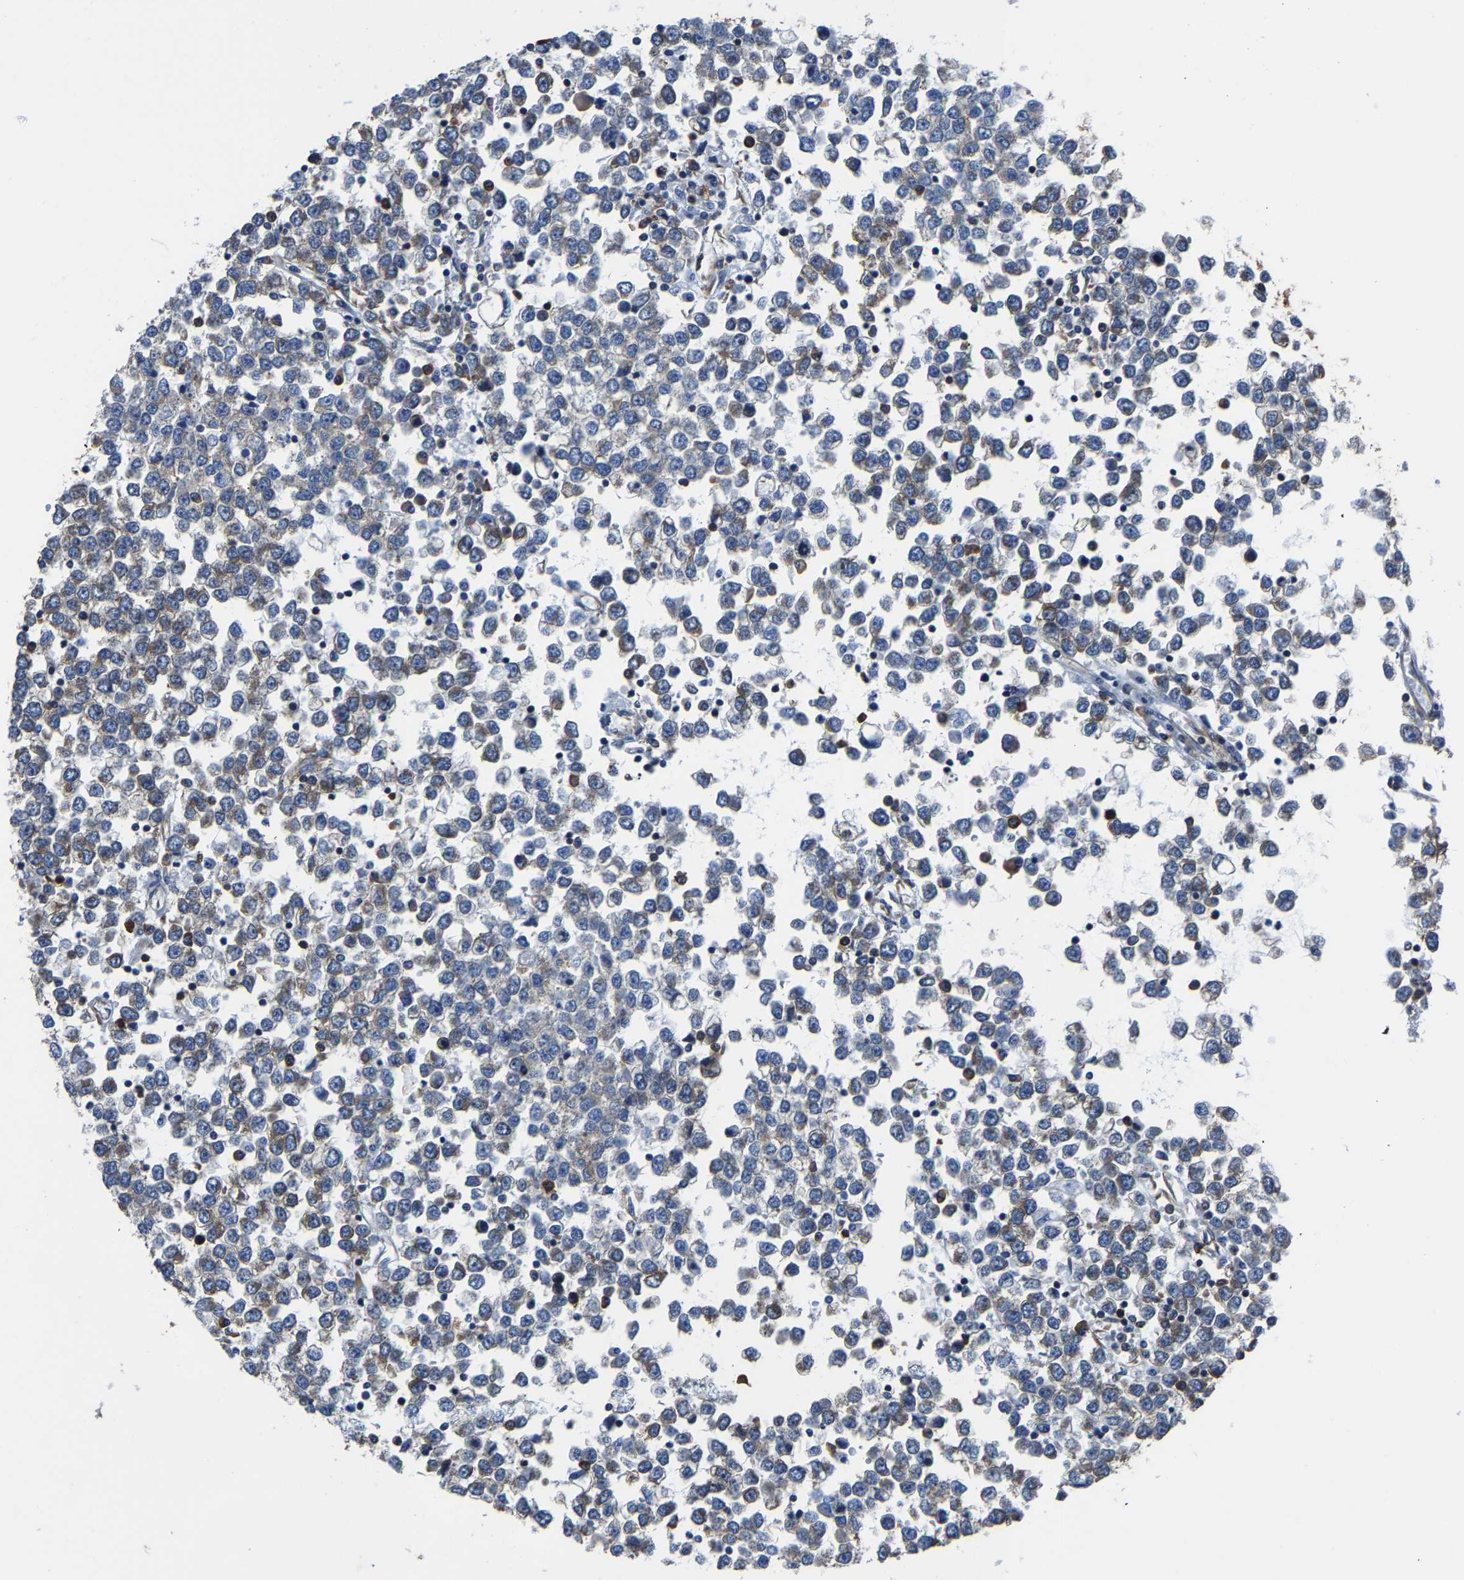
{"staining": {"intensity": "moderate", "quantity": "<25%", "location": "cytoplasmic/membranous"}, "tissue": "testis cancer", "cell_type": "Tumor cells", "image_type": "cancer", "snomed": [{"axis": "morphology", "description": "Seminoma, NOS"}, {"axis": "topography", "description": "Testis"}], "caption": "Protein staining of testis cancer (seminoma) tissue exhibits moderate cytoplasmic/membranous staining in about <25% of tumor cells.", "gene": "G3BP2", "patient": {"sex": "male", "age": 65}}